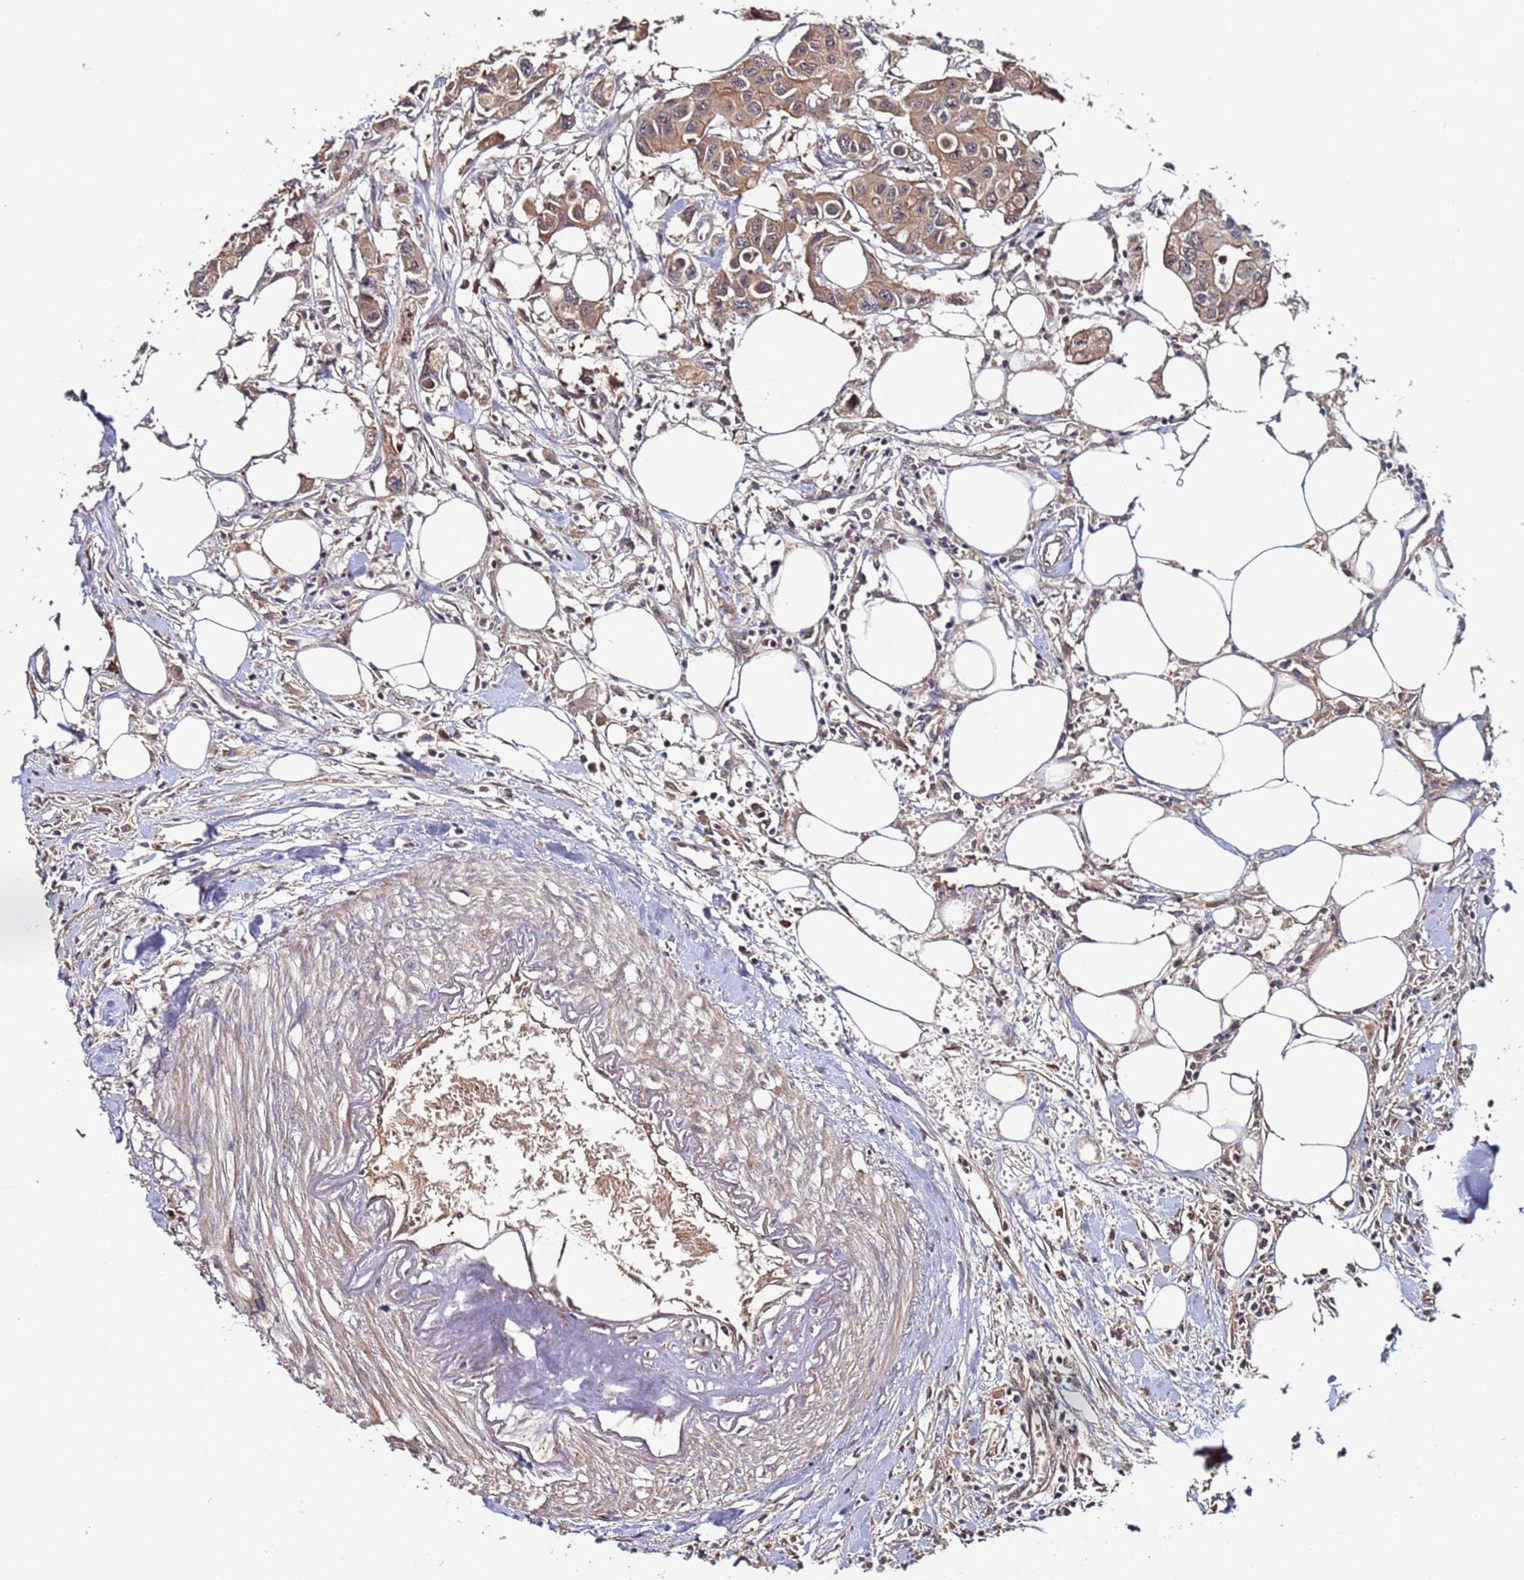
{"staining": {"intensity": "moderate", "quantity": ">75%", "location": "cytoplasmic/membranous"}, "tissue": "colorectal cancer", "cell_type": "Tumor cells", "image_type": "cancer", "snomed": [{"axis": "morphology", "description": "Adenocarcinoma, NOS"}, {"axis": "topography", "description": "Colon"}], "caption": "Protein expression analysis of adenocarcinoma (colorectal) demonstrates moderate cytoplasmic/membranous expression in about >75% of tumor cells.", "gene": "OSER1", "patient": {"sex": "male", "age": 77}}